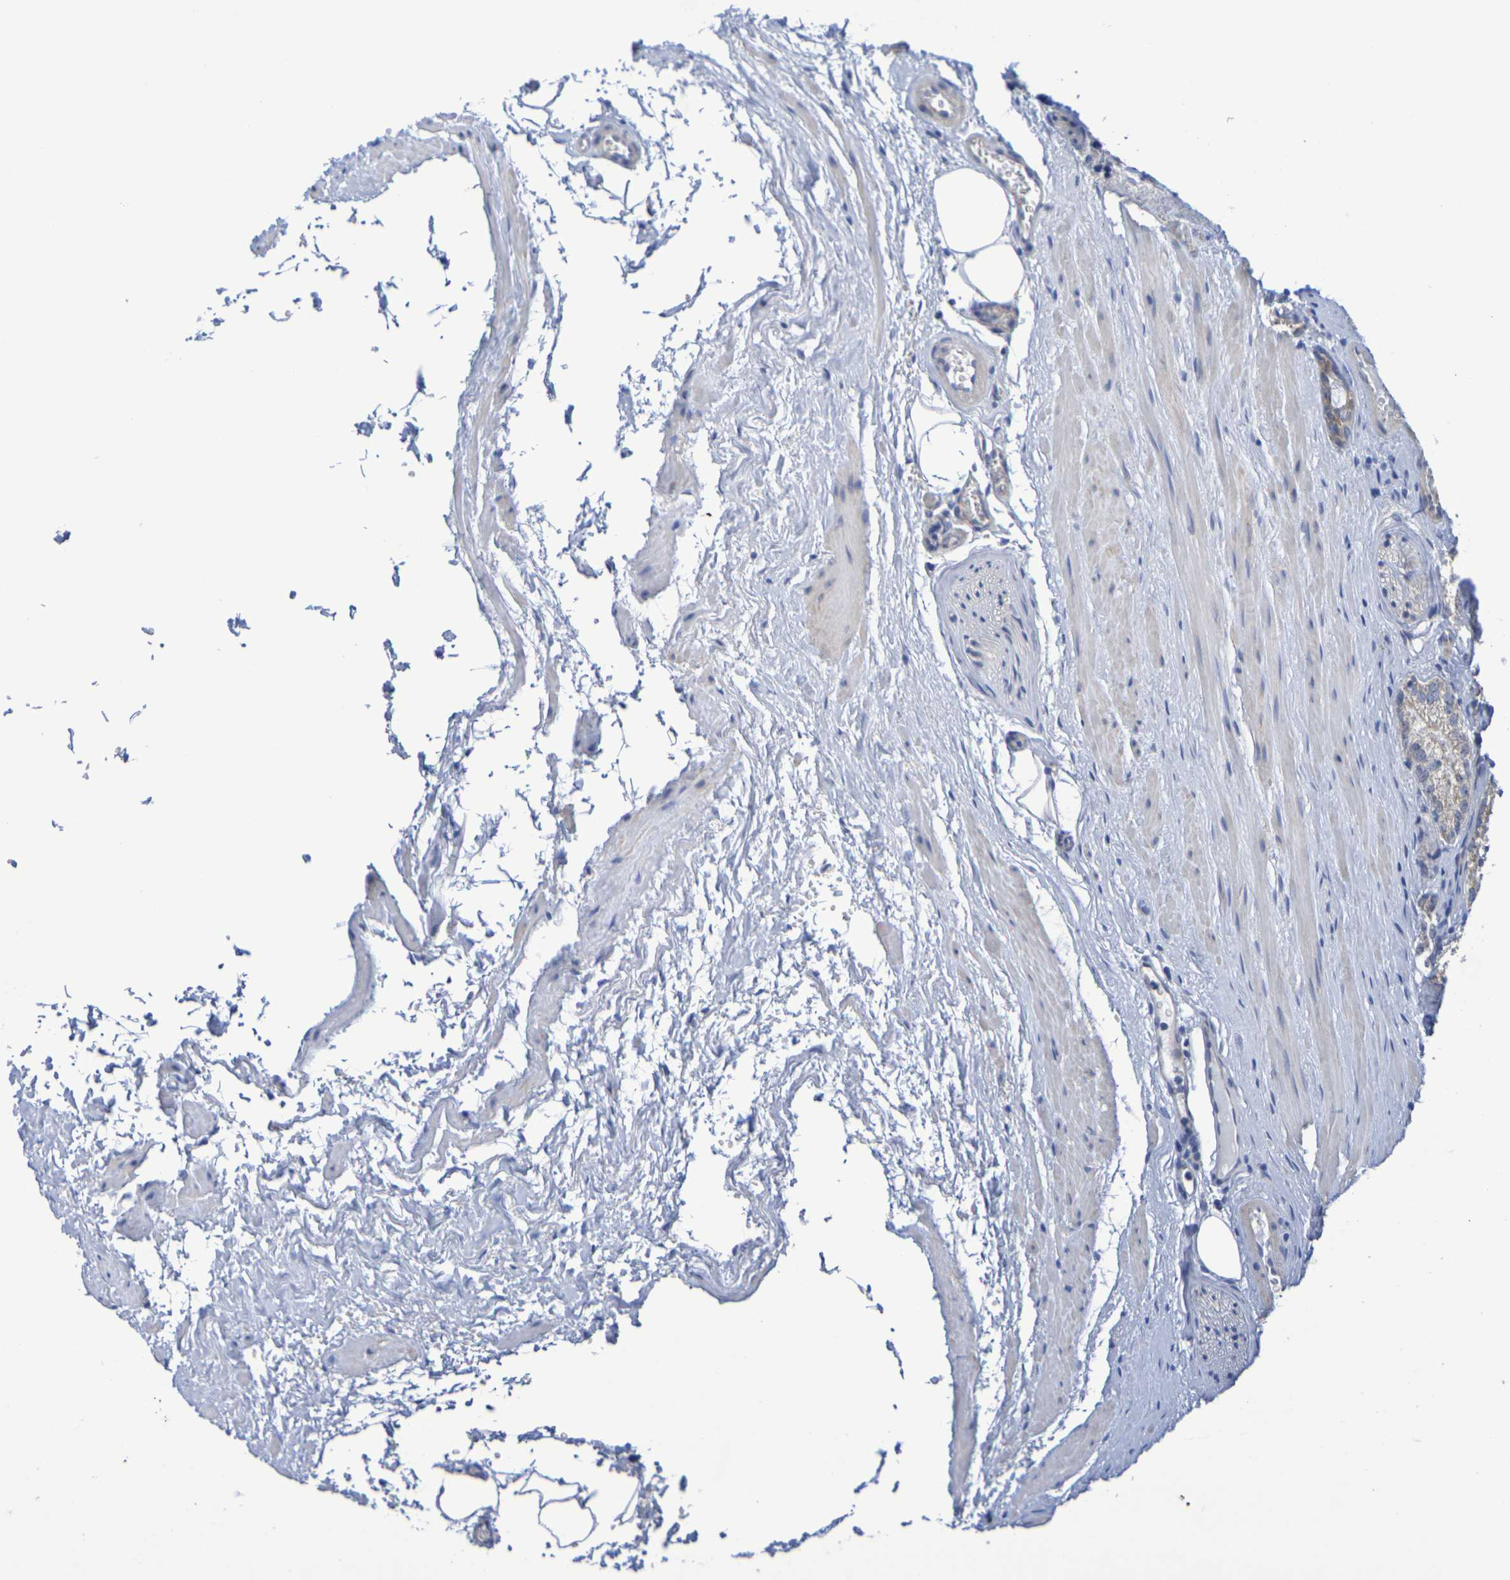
{"staining": {"intensity": "negative", "quantity": "none", "location": "none"}, "tissue": "prostate cancer", "cell_type": "Tumor cells", "image_type": "cancer", "snomed": [{"axis": "morphology", "description": "Adenocarcinoma, Low grade"}, {"axis": "topography", "description": "Prostate"}], "caption": "A high-resolution image shows immunohistochemistry (IHC) staining of adenocarcinoma (low-grade) (prostate), which shows no significant positivity in tumor cells.", "gene": "TMCC3", "patient": {"sex": "male", "age": 59}}